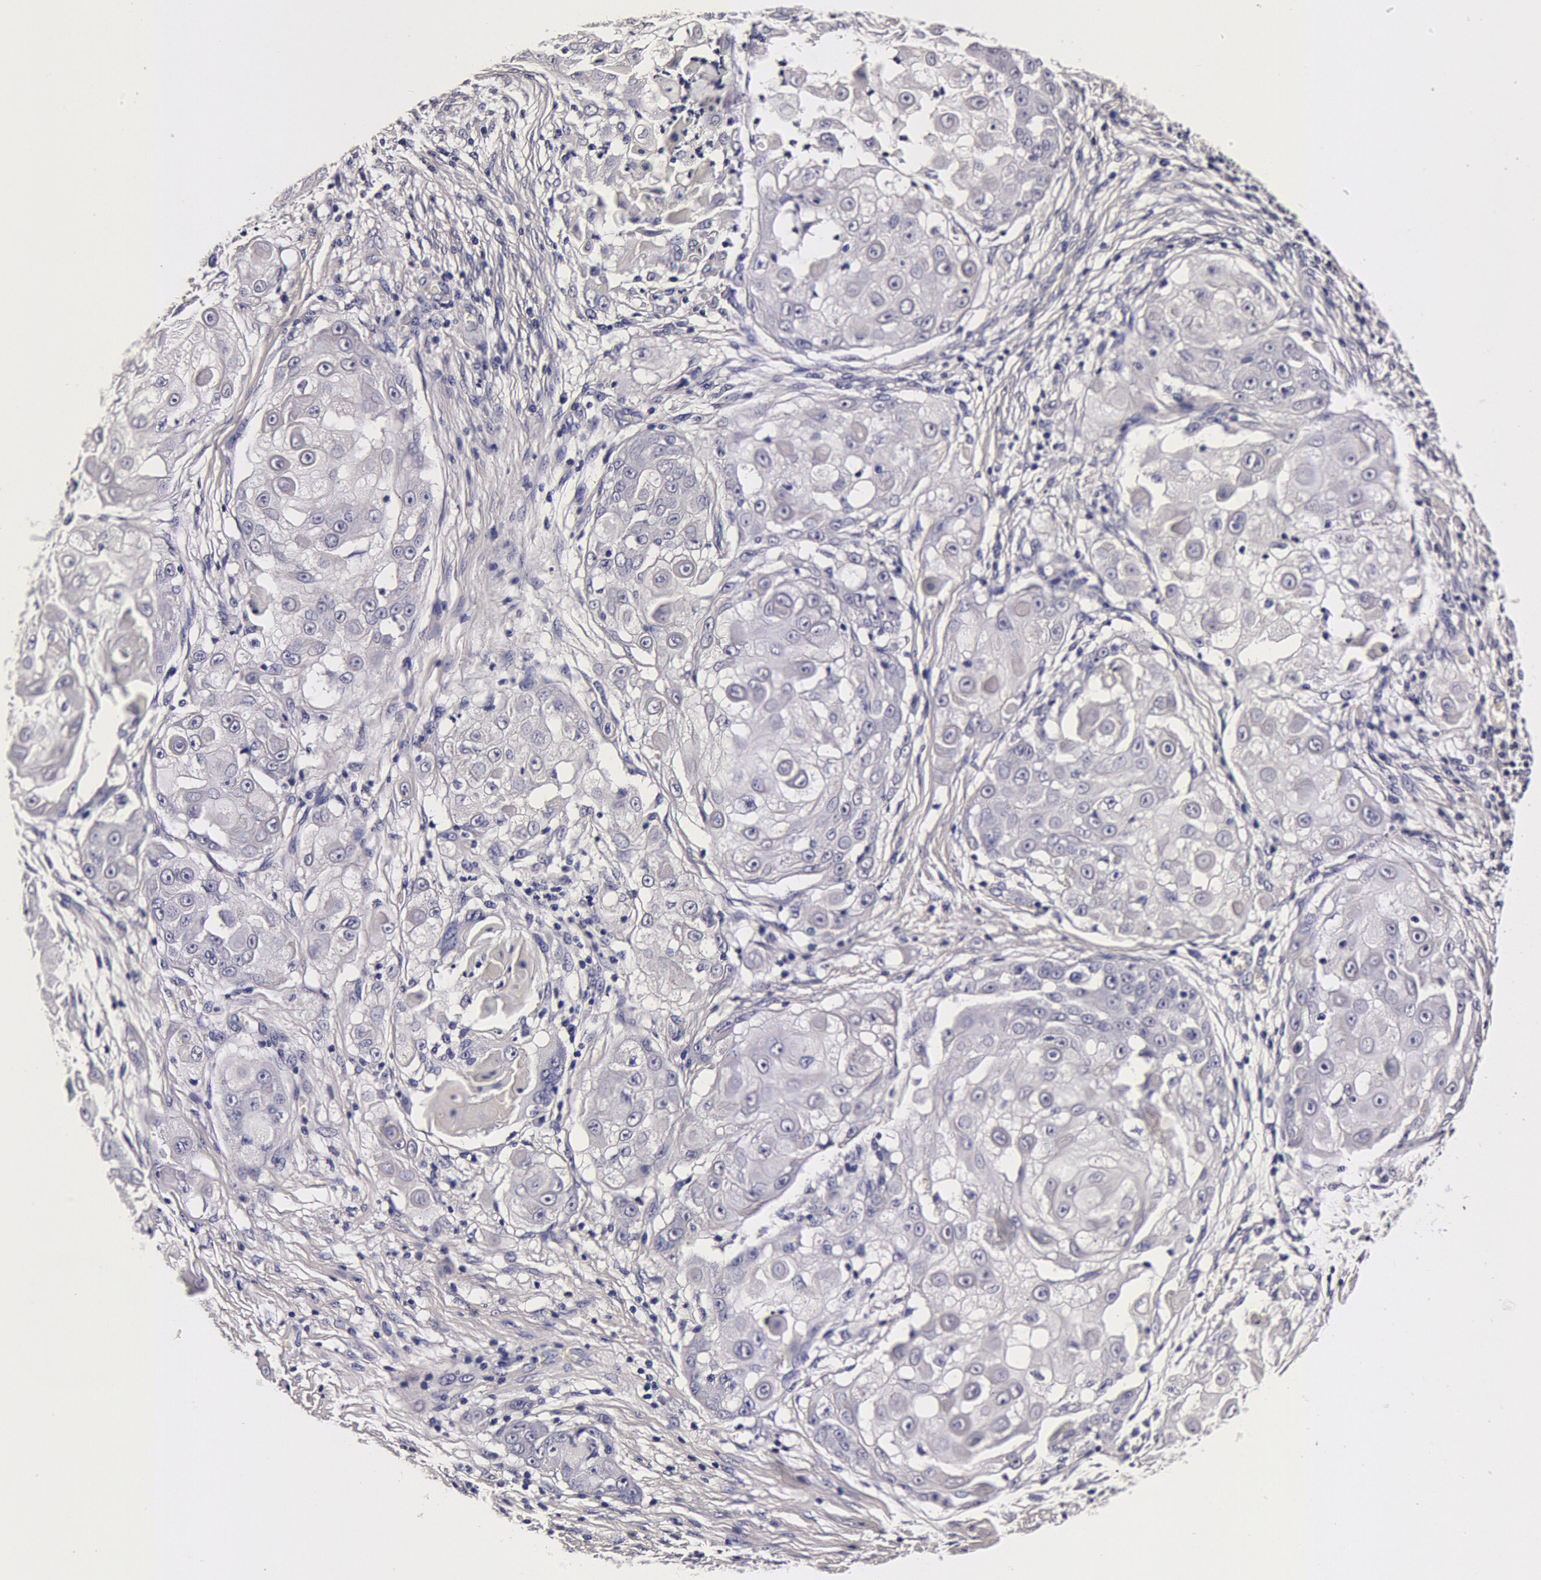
{"staining": {"intensity": "negative", "quantity": "none", "location": "none"}, "tissue": "skin cancer", "cell_type": "Tumor cells", "image_type": "cancer", "snomed": [{"axis": "morphology", "description": "Squamous cell carcinoma, NOS"}, {"axis": "topography", "description": "Skin"}], "caption": "Immunohistochemical staining of squamous cell carcinoma (skin) exhibits no significant expression in tumor cells.", "gene": "CCDC22", "patient": {"sex": "female", "age": 57}}